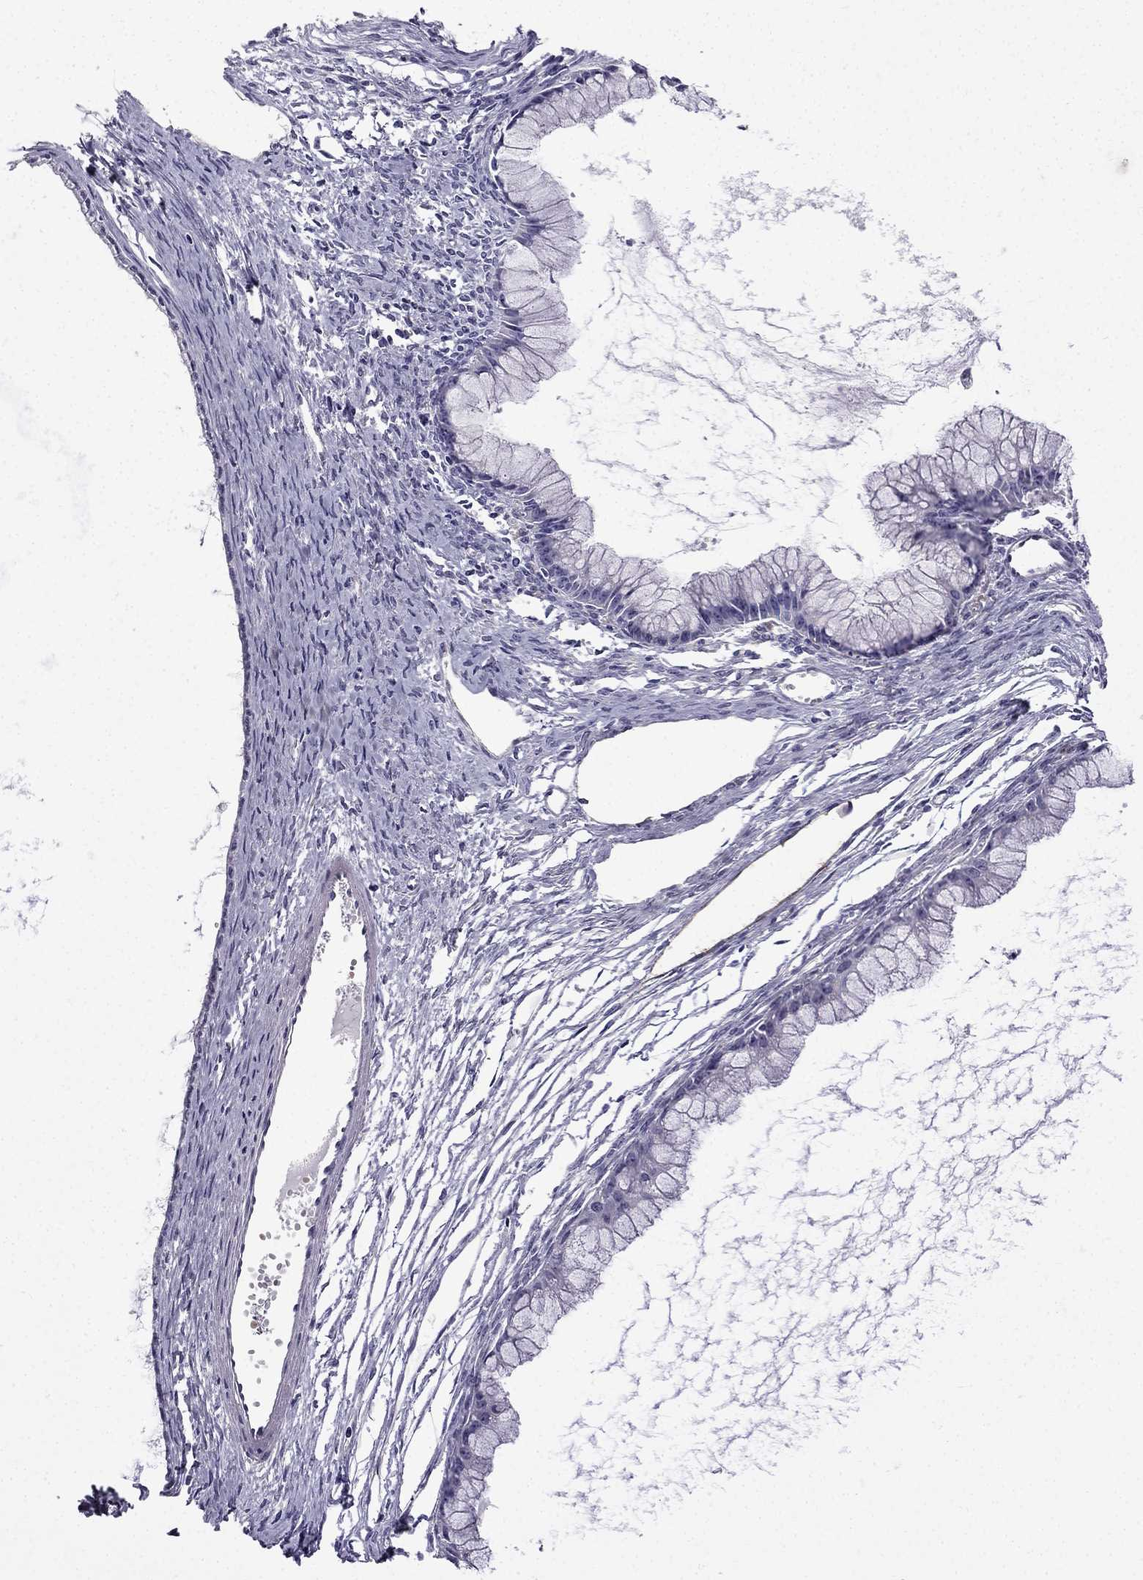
{"staining": {"intensity": "negative", "quantity": "none", "location": "none"}, "tissue": "ovarian cancer", "cell_type": "Tumor cells", "image_type": "cancer", "snomed": [{"axis": "morphology", "description": "Cystadenocarcinoma, mucinous, NOS"}, {"axis": "topography", "description": "Ovary"}], "caption": "Immunohistochemical staining of ovarian mucinous cystadenocarcinoma demonstrates no significant staining in tumor cells.", "gene": "SLC6A2", "patient": {"sex": "female", "age": 41}}